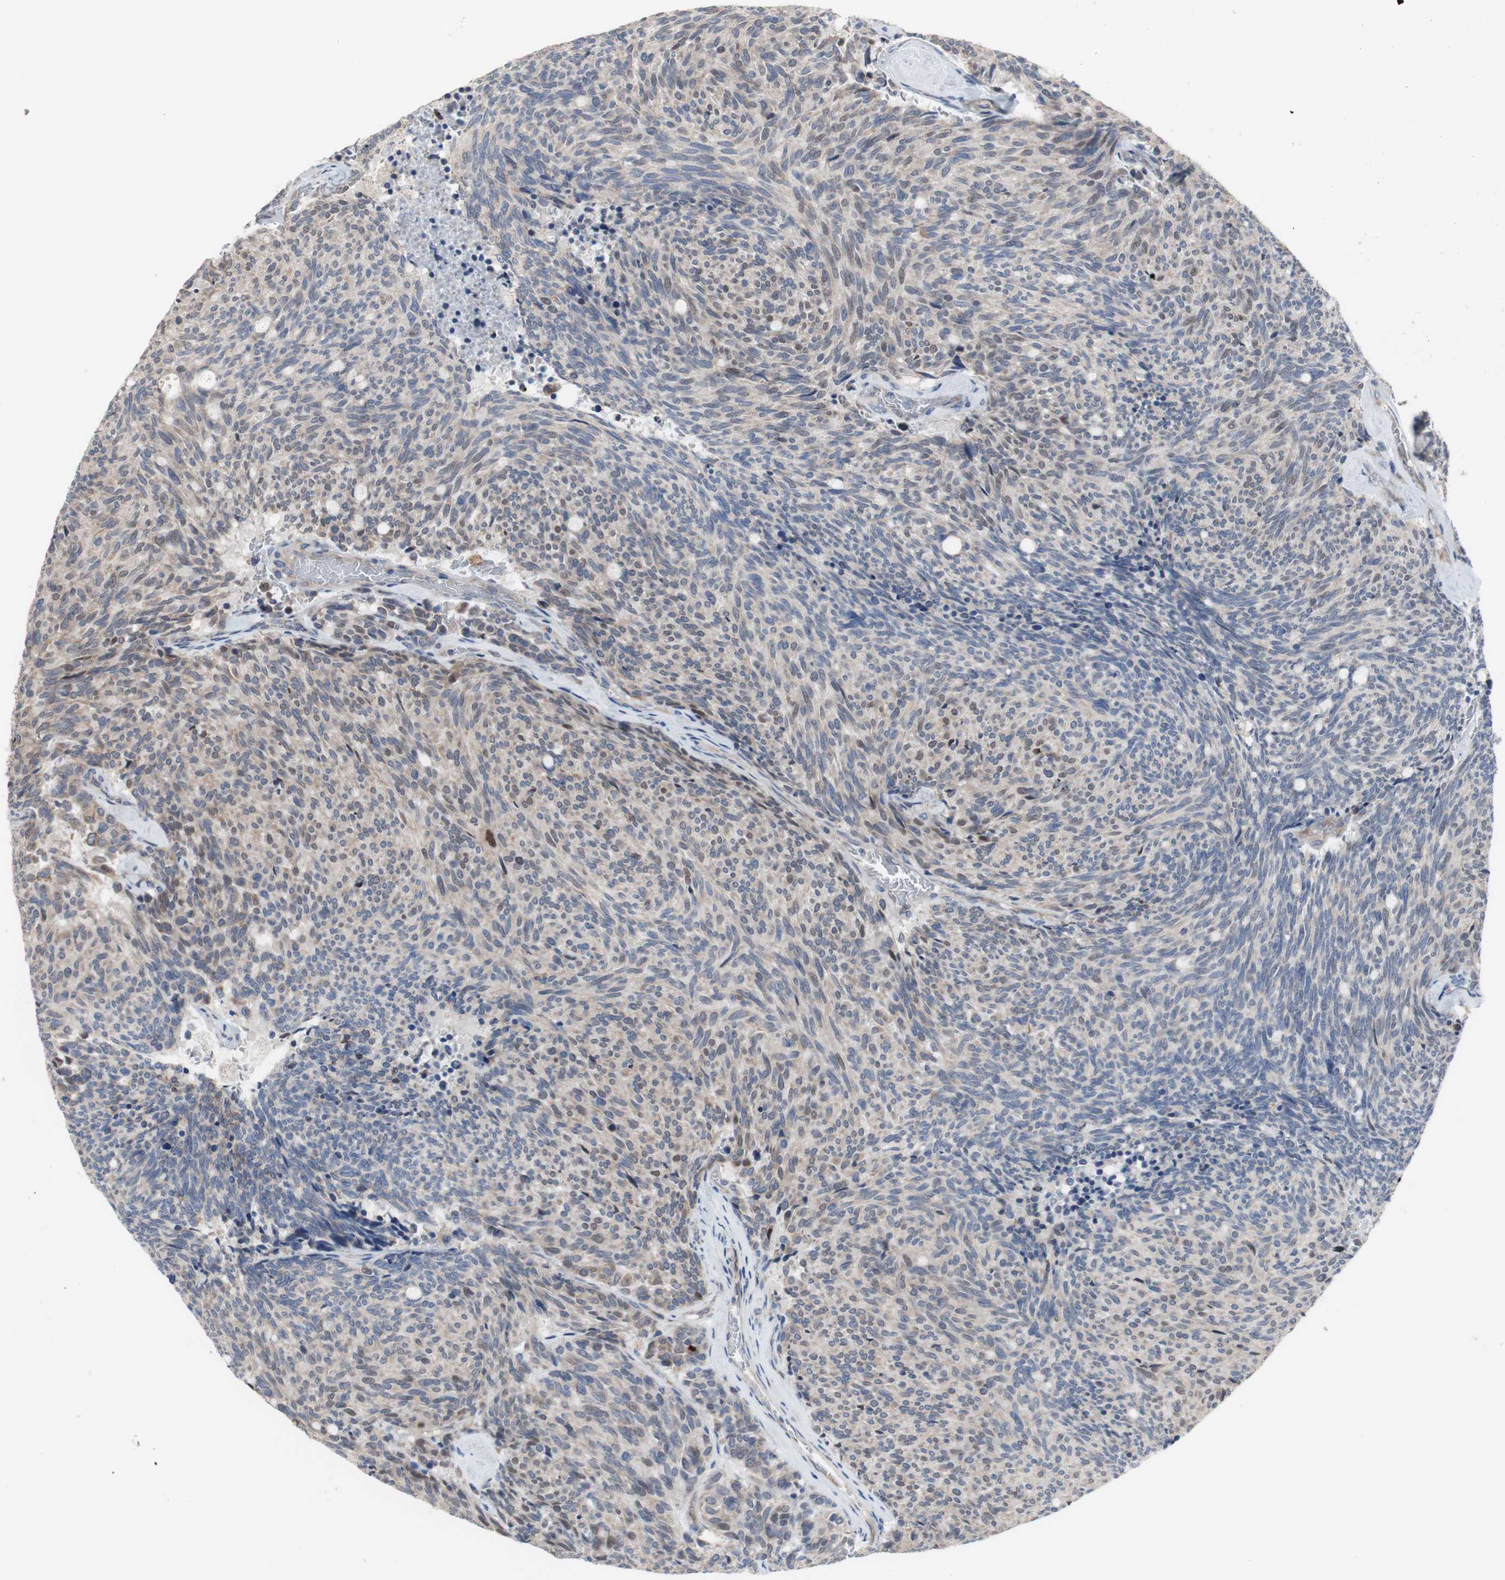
{"staining": {"intensity": "moderate", "quantity": "25%-75%", "location": "cytoplasmic/membranous,nuclear"}, "tissue": "carcinoid", "cell_type": "Tumor cells", "image_type": "cancer", "snomed": [{"axis": "morphology", "description": "Carcinoid, malignant, NOS"}, {"axis": "topography", "description": "Pancreas"}], "caption": "Human malignant carcinoid stained with a protein marker exhibits moderate staining in tumor cells.", "gene": "TTC14", "patient": {"sex": "female", "age": 54}}